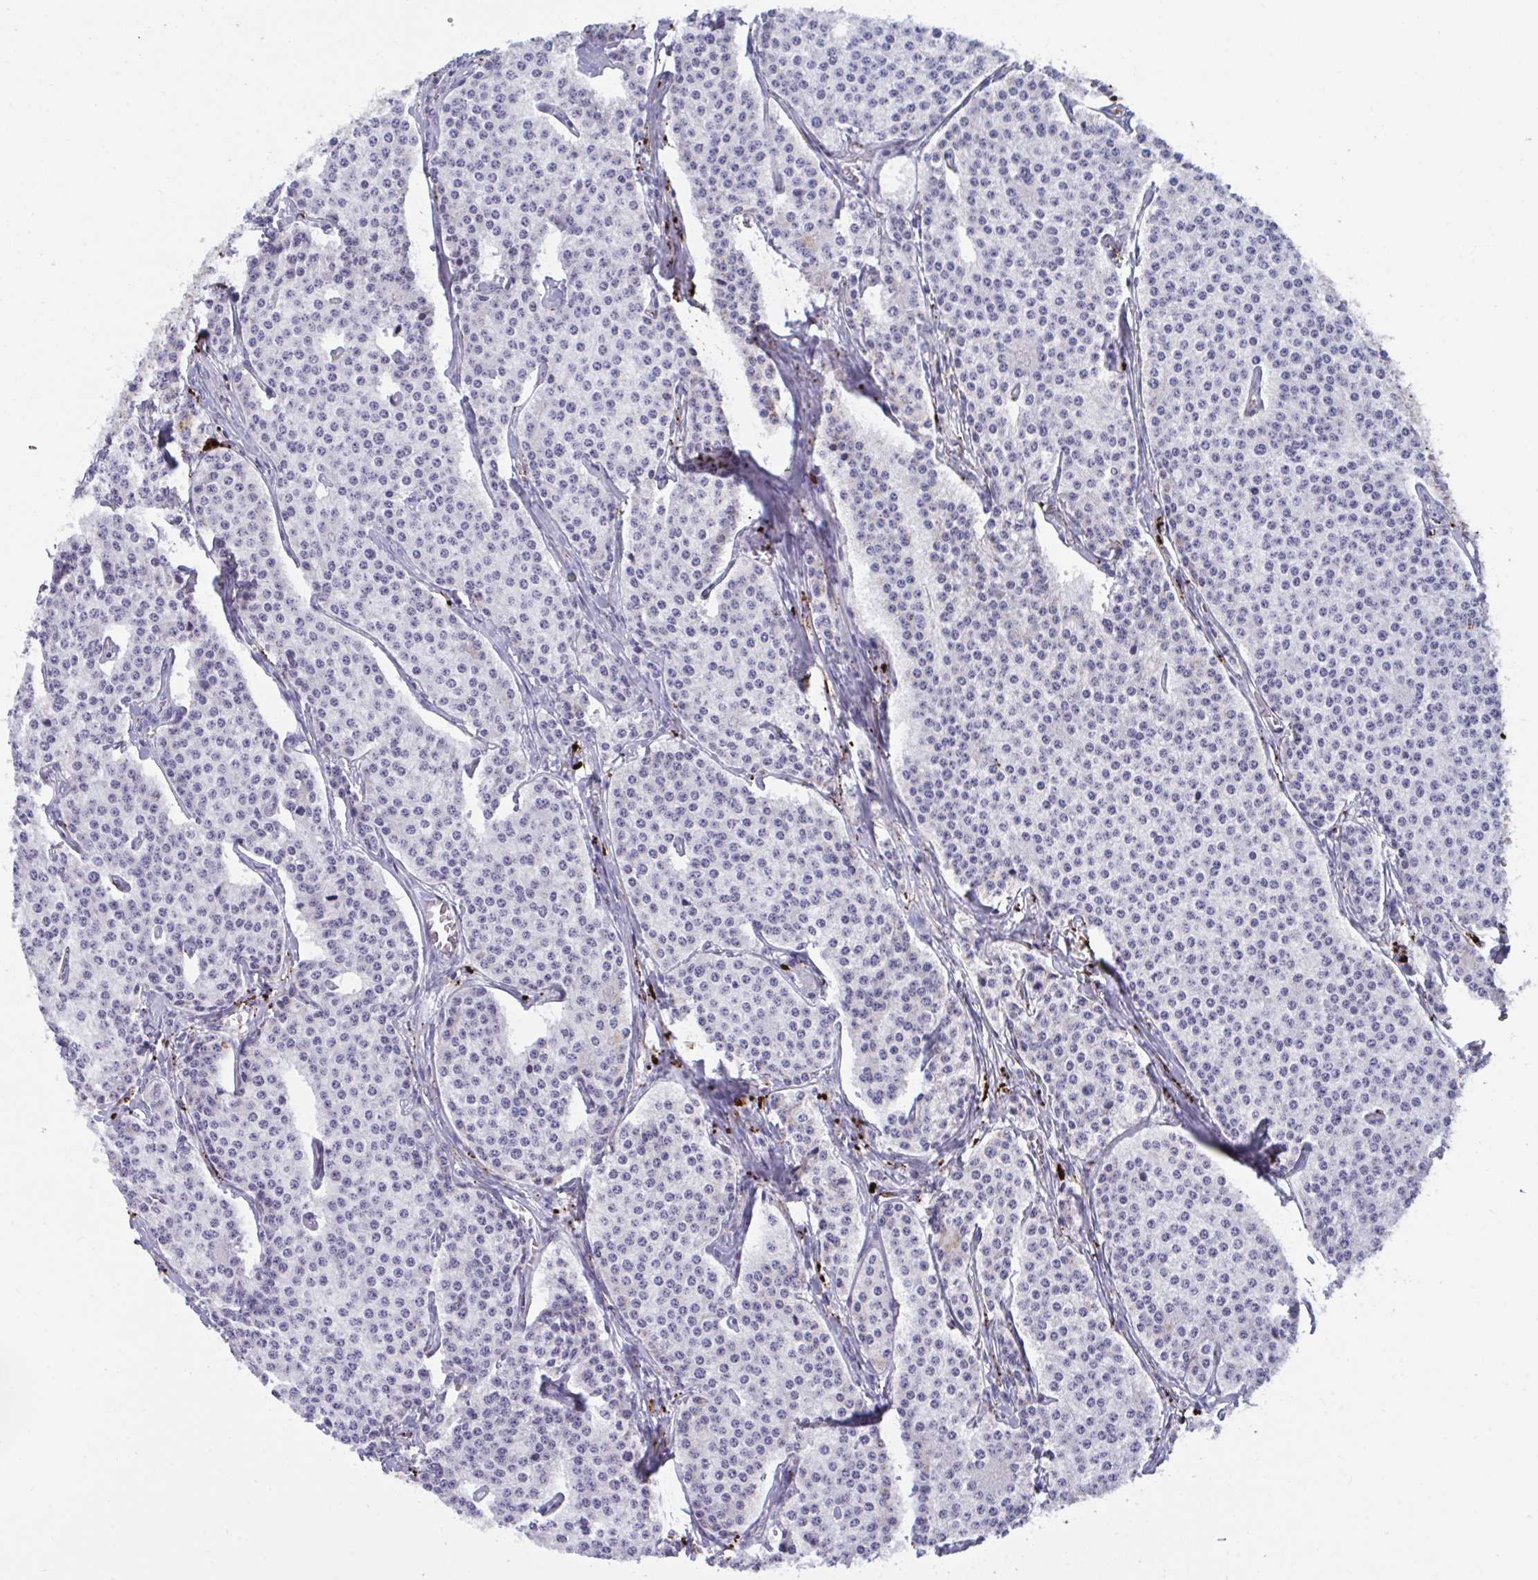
{"staining": {"intensity": "negative", "quantity": "none", "location": "none"}, "tissue": "carcinoid", "cell_type": "Tumor cells", "image_type": "cancer", "snomed": [{"axis": "morphology", "description": "Carcinoid, malignant, NOS"}, {"axis": "topography", "description": "Small intestine"}], "caption": "High magnification brightfield microscopy of malignant carcinoid stained with DAB (brown) and counterstained with hematoxylin (blue): tumor cells show no significant positivity.", "gene": "CPVL", "patient": {"sex": "female", "age": 64}}